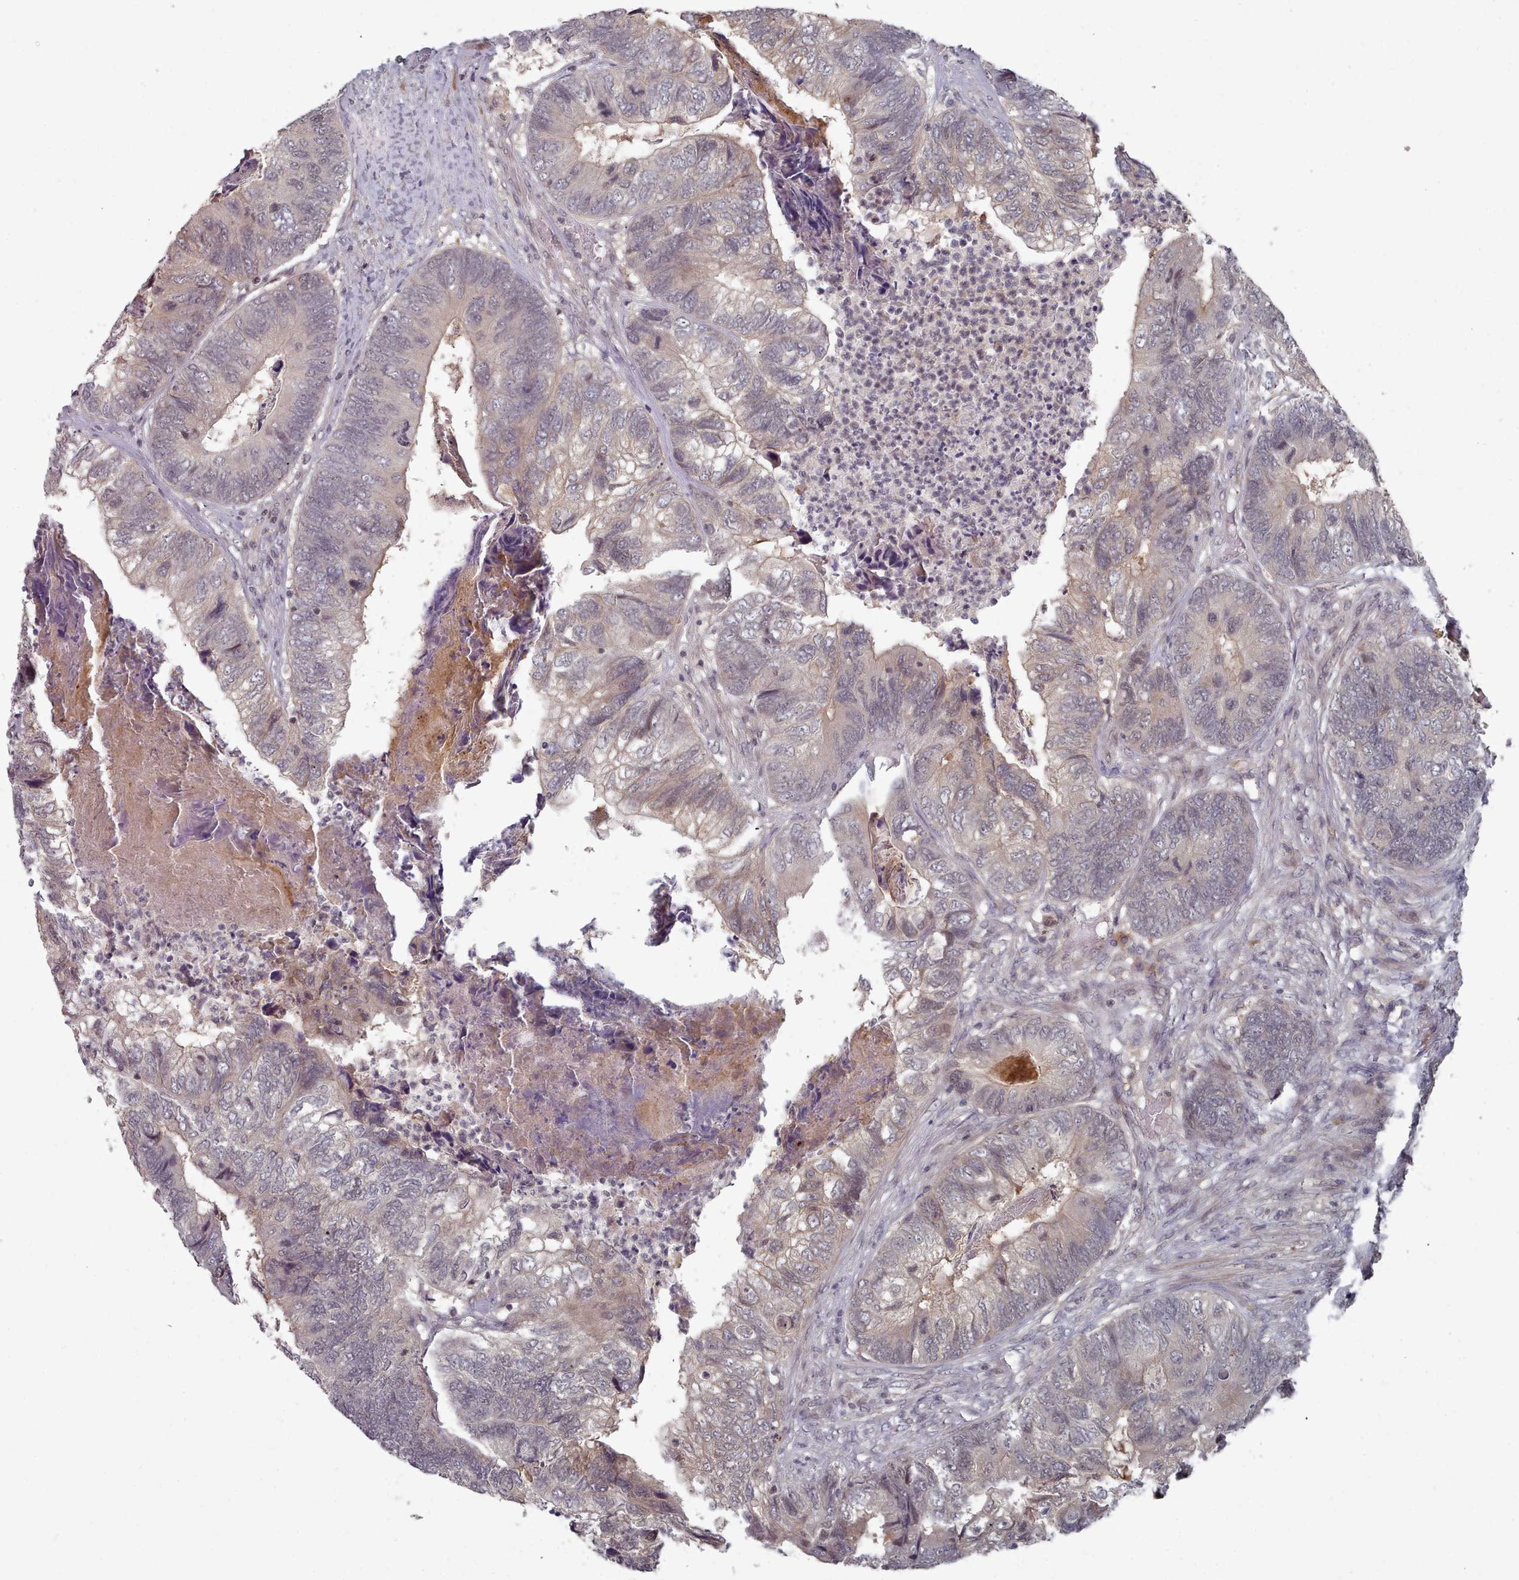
{"staining": {"intensity": "weak", "quantity": "<25%", "location": "cytoplasmic/membranous"}, "tissue": "colorectal cancer", "cell_type": "Tumor cells", "image_type": "cancer", "snomed": [{"axis": "morphology", "description": "Adenocarcinoma, NOS"}, {"axis": "topography", "description": "Colon"}], "caption": "Immunohistochemistry histopathology image of neoplastic tissue: colorectal adenocarcinoma stained with DAB exhibits no significant protein positivity in tumor cells. (DAB immunohistochemistry (IHC) with hematoxylin counter stain).", "gene": "HYAL3", "patient": {"sex": "female", "age": 67}}